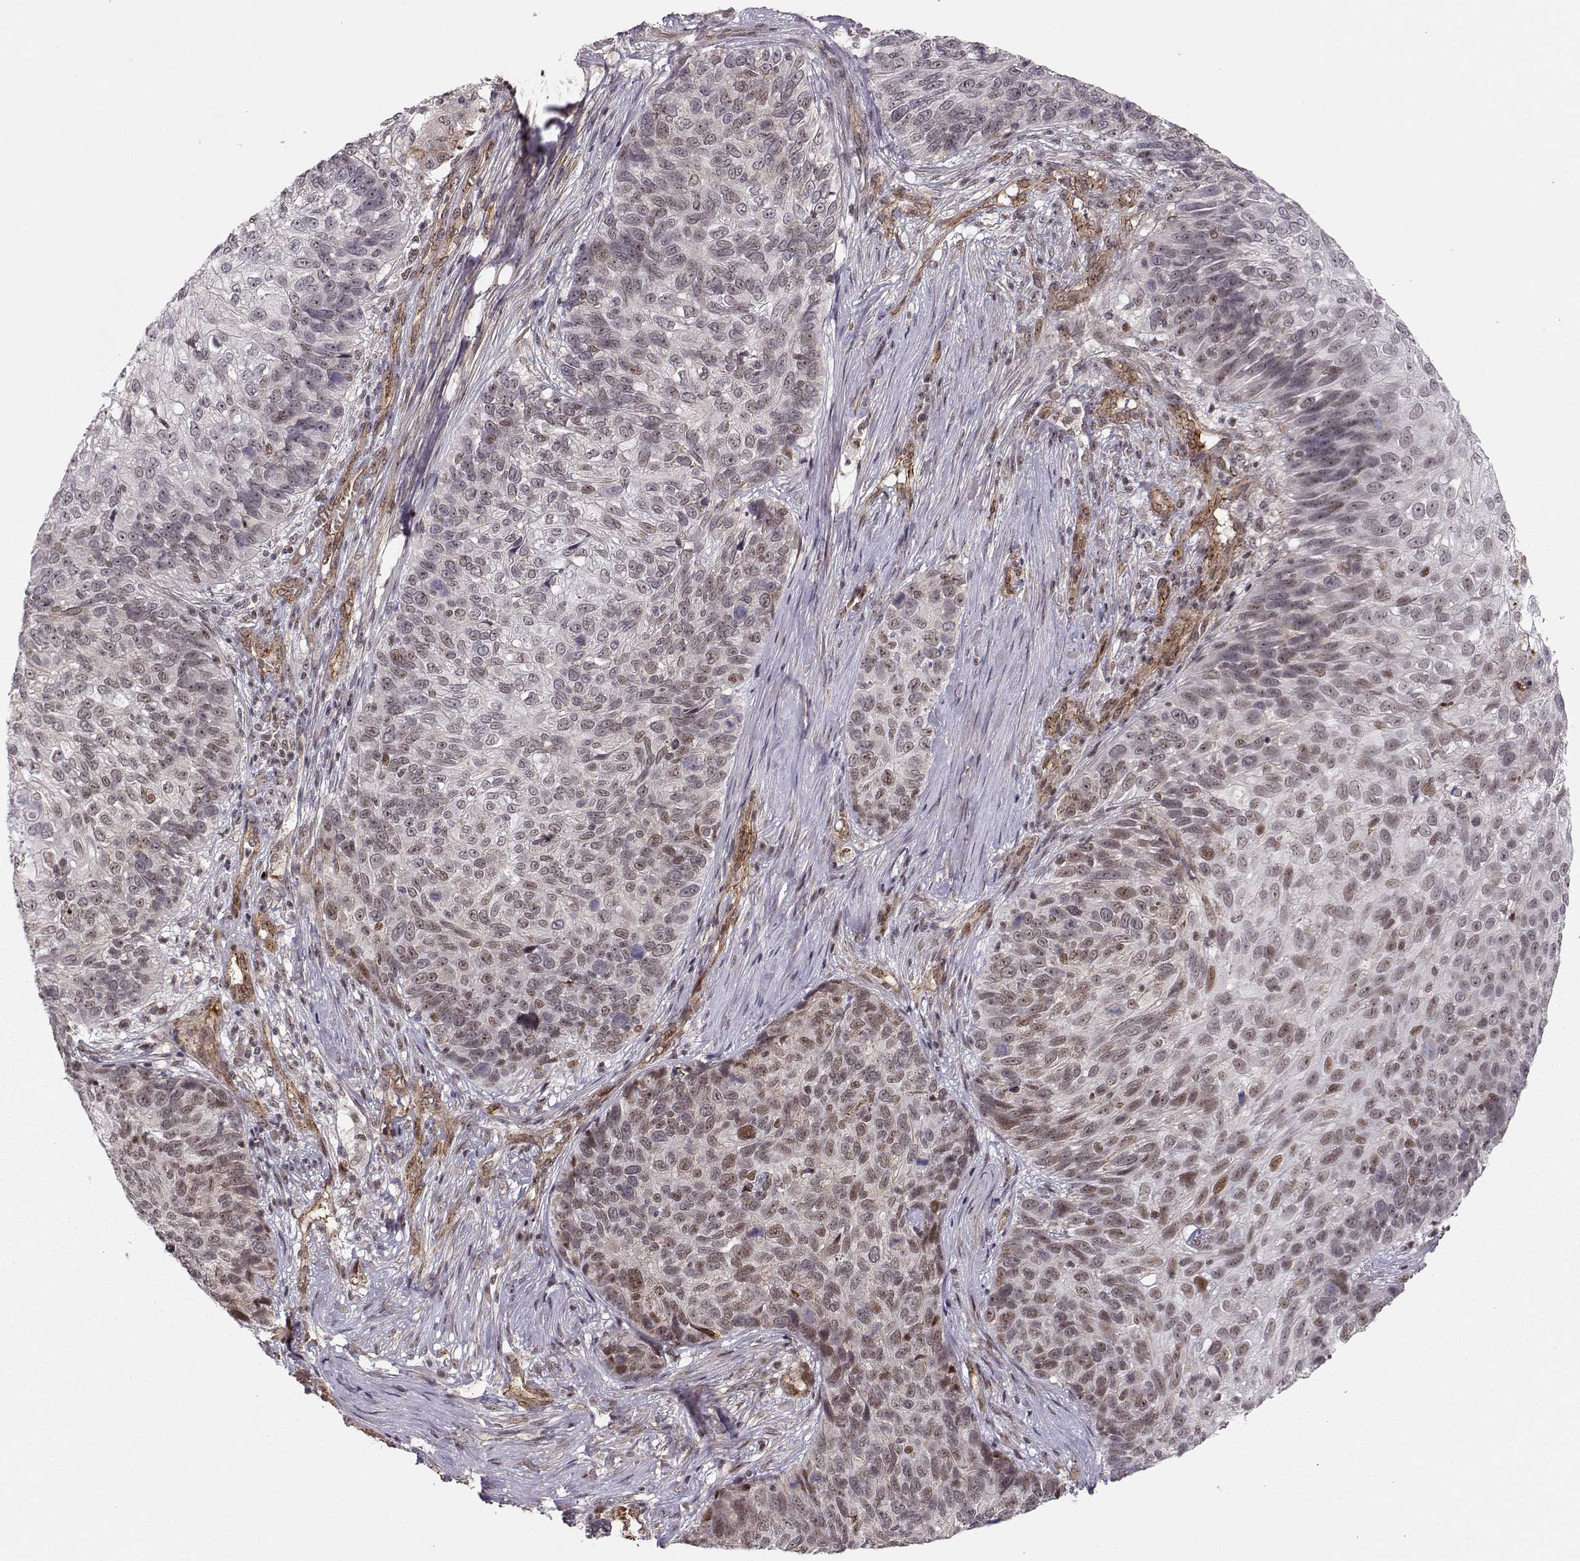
{"staining": {"intensity": "moderate", "quantity": "<25%", "location": "cytoplasmic/membranous"}, "tissue": "skin cancer", "cell_type": "Tumor cells", "image_type": "cancer", "snomed": [{"axis": "morphology", "description": "Squamous cell carcinoma, NOS"}, {"axis": "topography", "description": "Skin"}], "caption": "High-power microscopy captured an immunohistochemistry (IHC) histopathology image of skin cancer (squamous cell carcinoma), revealing moderate cytoplasmic/membranous positivity in about <25% of tumor cells. Ihc stains the protein of interest in brown and the nuclei are stained blue.", "gene": "CIR1", "patient": {"sex": "male", "age": 92}}